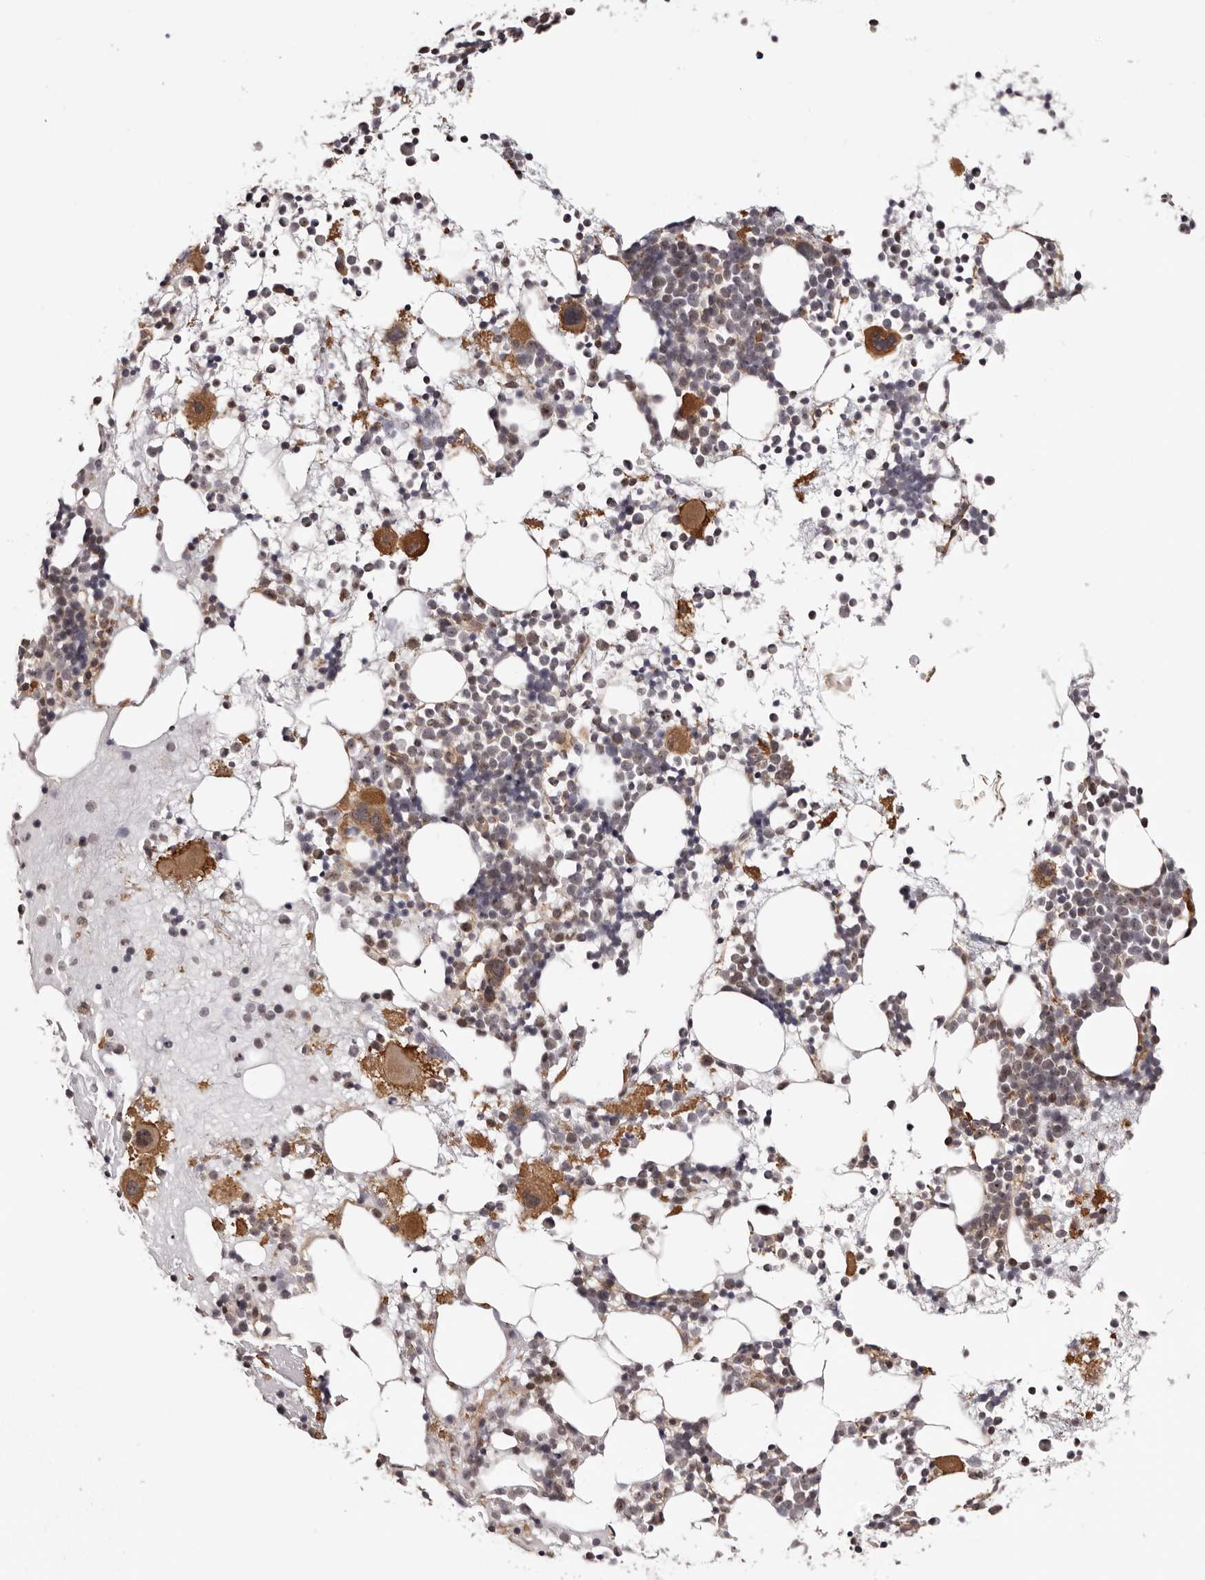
{"staining": {"intensity": "strong", "quantity": "<25%", "location": "cytoplasmic/membranous,nuclear"}, "tissue": "bone marrow", "cell_type": "Hematopoietic cells", "image_type": "normal", "snomed": [{"axis": "morphology", "description": "Normal tissue, NOS"}, {"axis": "topography", "description": "Bone marrow"}], "caption": "A high-resolution image shows immunohistochemistry staining of unremarkable bone marrow, which exhibits strong cytoplasmic/membranous,nuclear positivity in approximately <25% of hematopoietic cells.", "gene": "NOL12", "patient": {"sex": "female", "age": 57}}